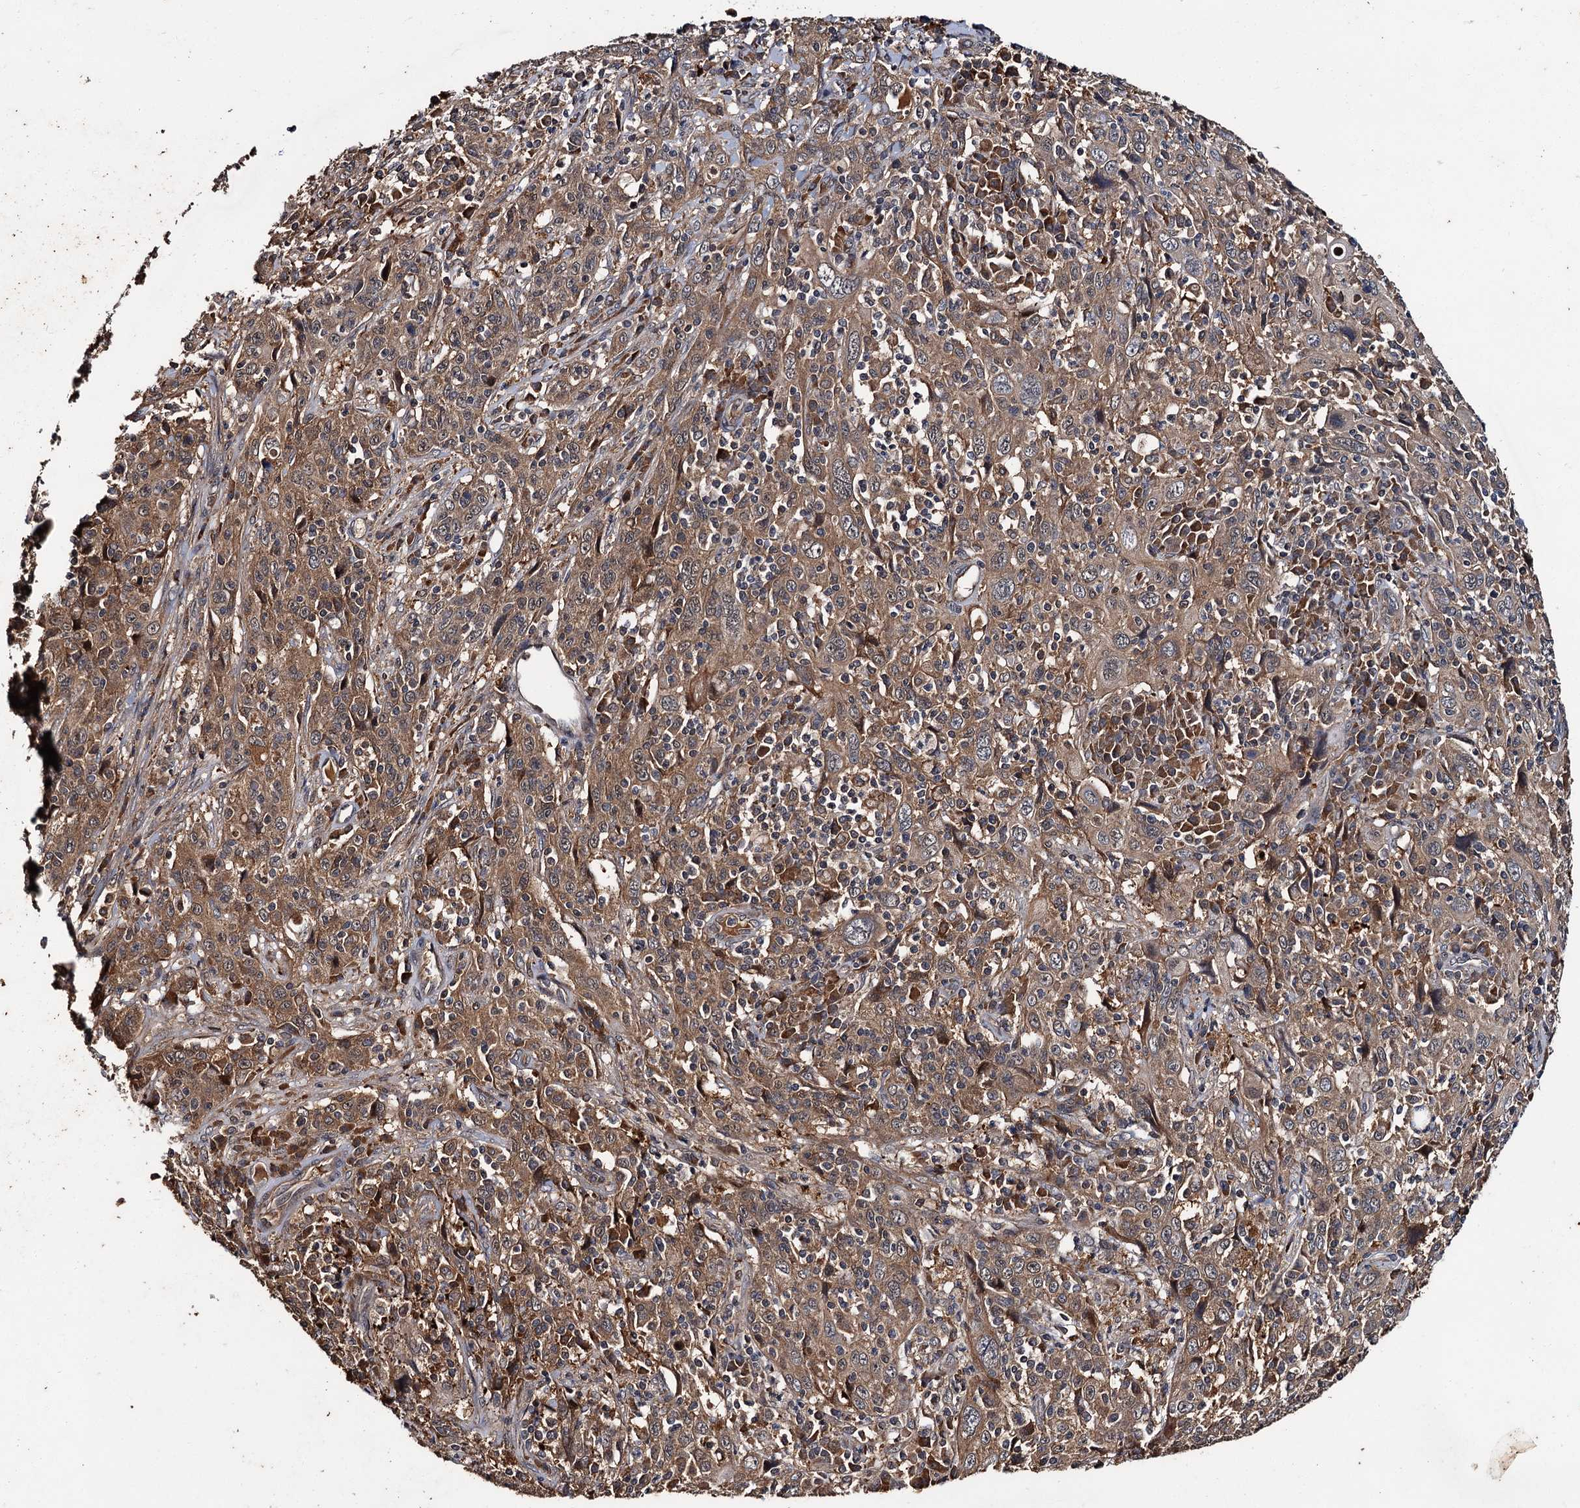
{"staining": {"intensity": "moderate", "quantity": ">75%", "location": "cytoplasmic/membranous"}, "tissue": "cervical cancer", "cell_type": "Tumor cells", "image_type": "cancer", "snomed": [{"axis": "morphology", "description": "Squamous cell carcinoma, NOS"}, {"axis": "topography", "description": "Cervix"}], "caption": "Cervical cancer (squamous cell carcinoma) was stained to show a protein in brown. There is medium levels of moderate cytoplasmic/membranous positivity in about >75% of tumor cells.", "gene": "SLC46A3", "patient": {"sex": "female", "age": 46}}